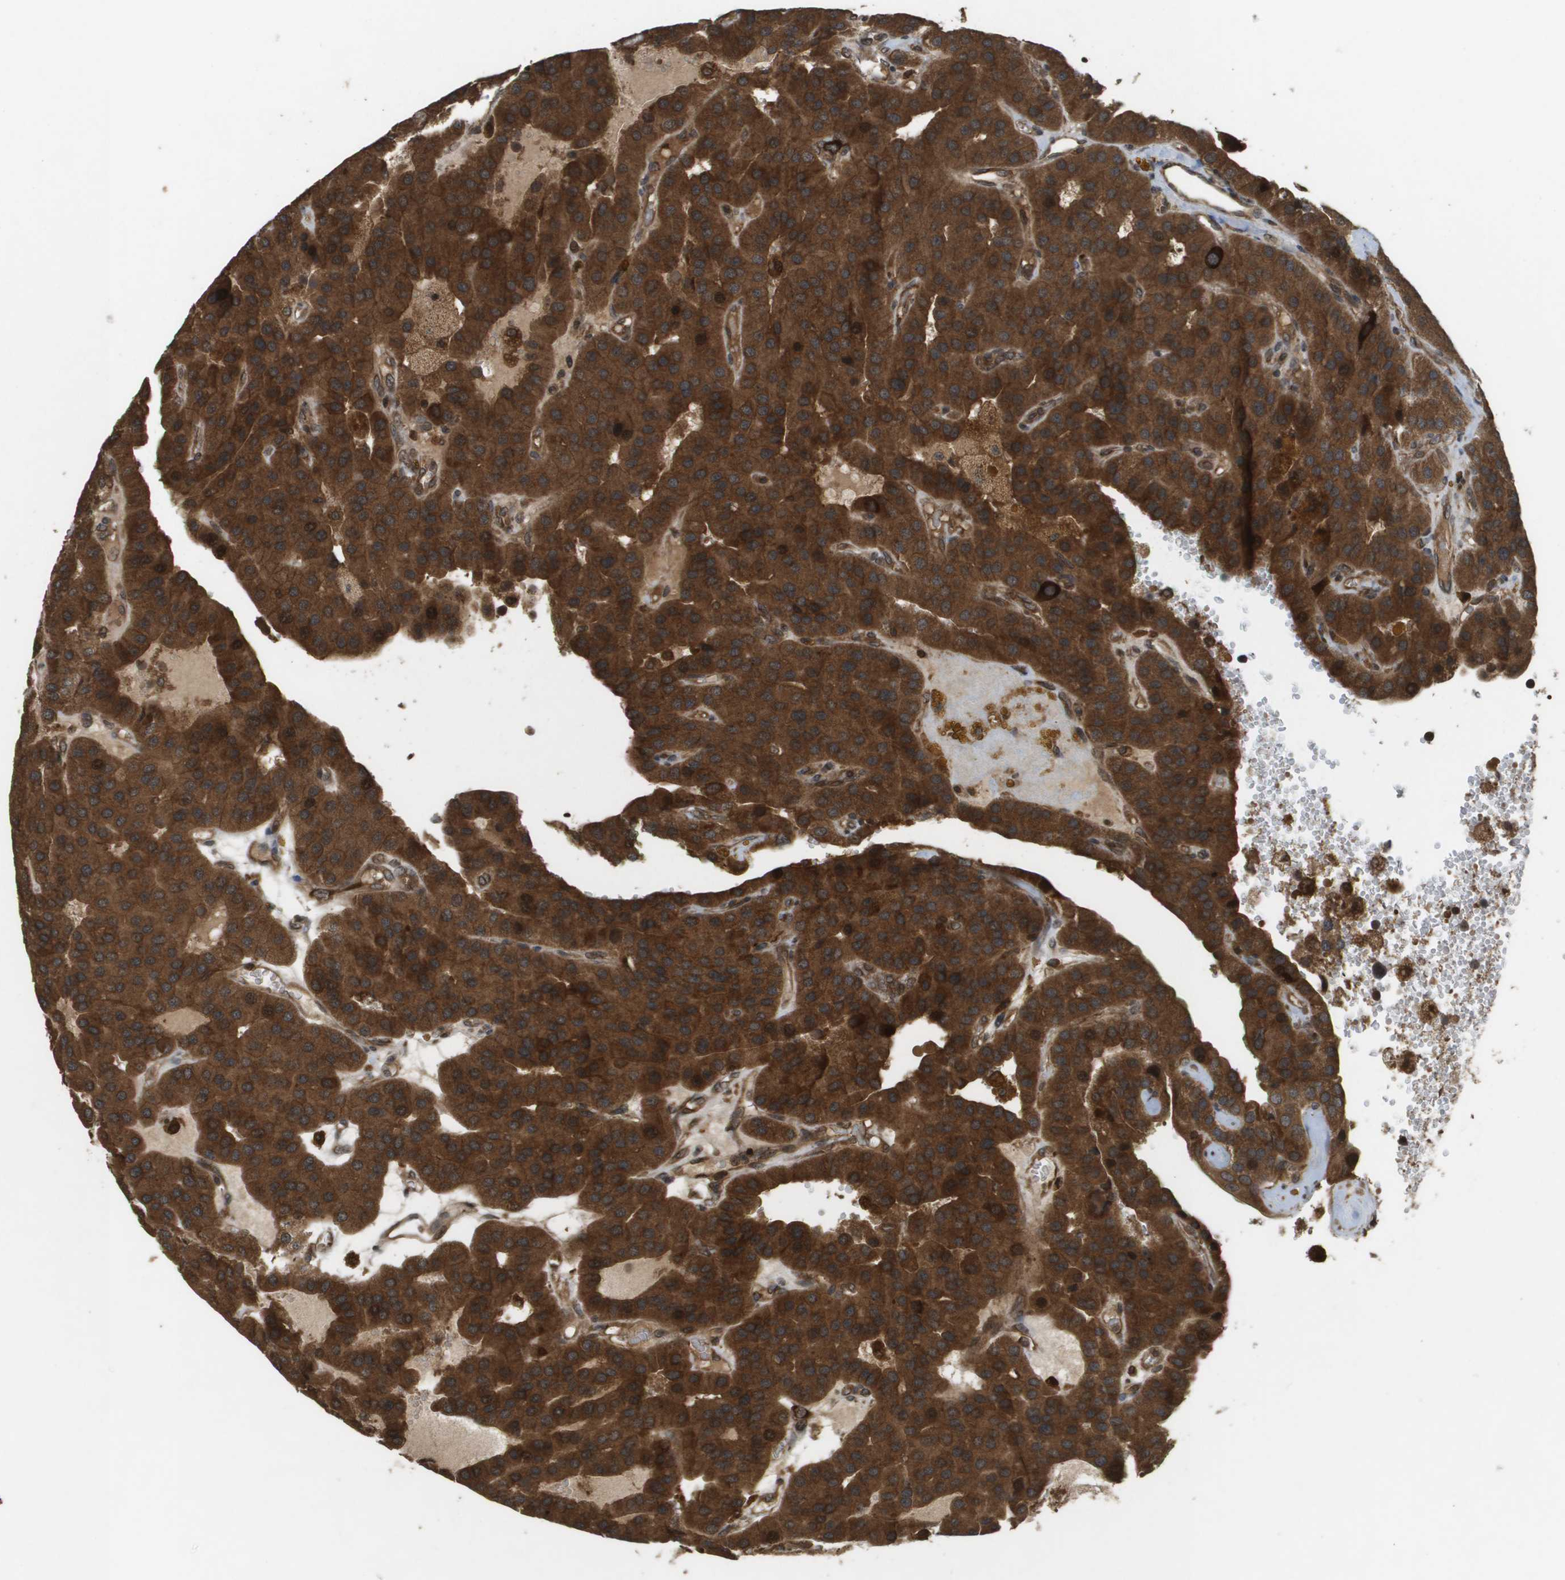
{"staining": {"intensity": "strong", "quantity": ">75%", "location": "cytoplasmic/membranous"}, "tissue": "parathyroid gland", "cell_type": "Glandular cells", "image_type": "normal", "snomed": [{"axis": "morphology", "description": "Normal tissue, NOS"}, {"axis": "morphology", "description": "Adenoma, NOS"}, {"axis": "topography", "description": "Parathyroid gland"}], "caption": "Normal parathyroid gland demonstrates strong cytoplasmic/membranous staining in about >75% of glandular cells, visualized by immunohistochemistry.", "gene": "KIF11", "patient": {"sex": "female", "age": 86}}